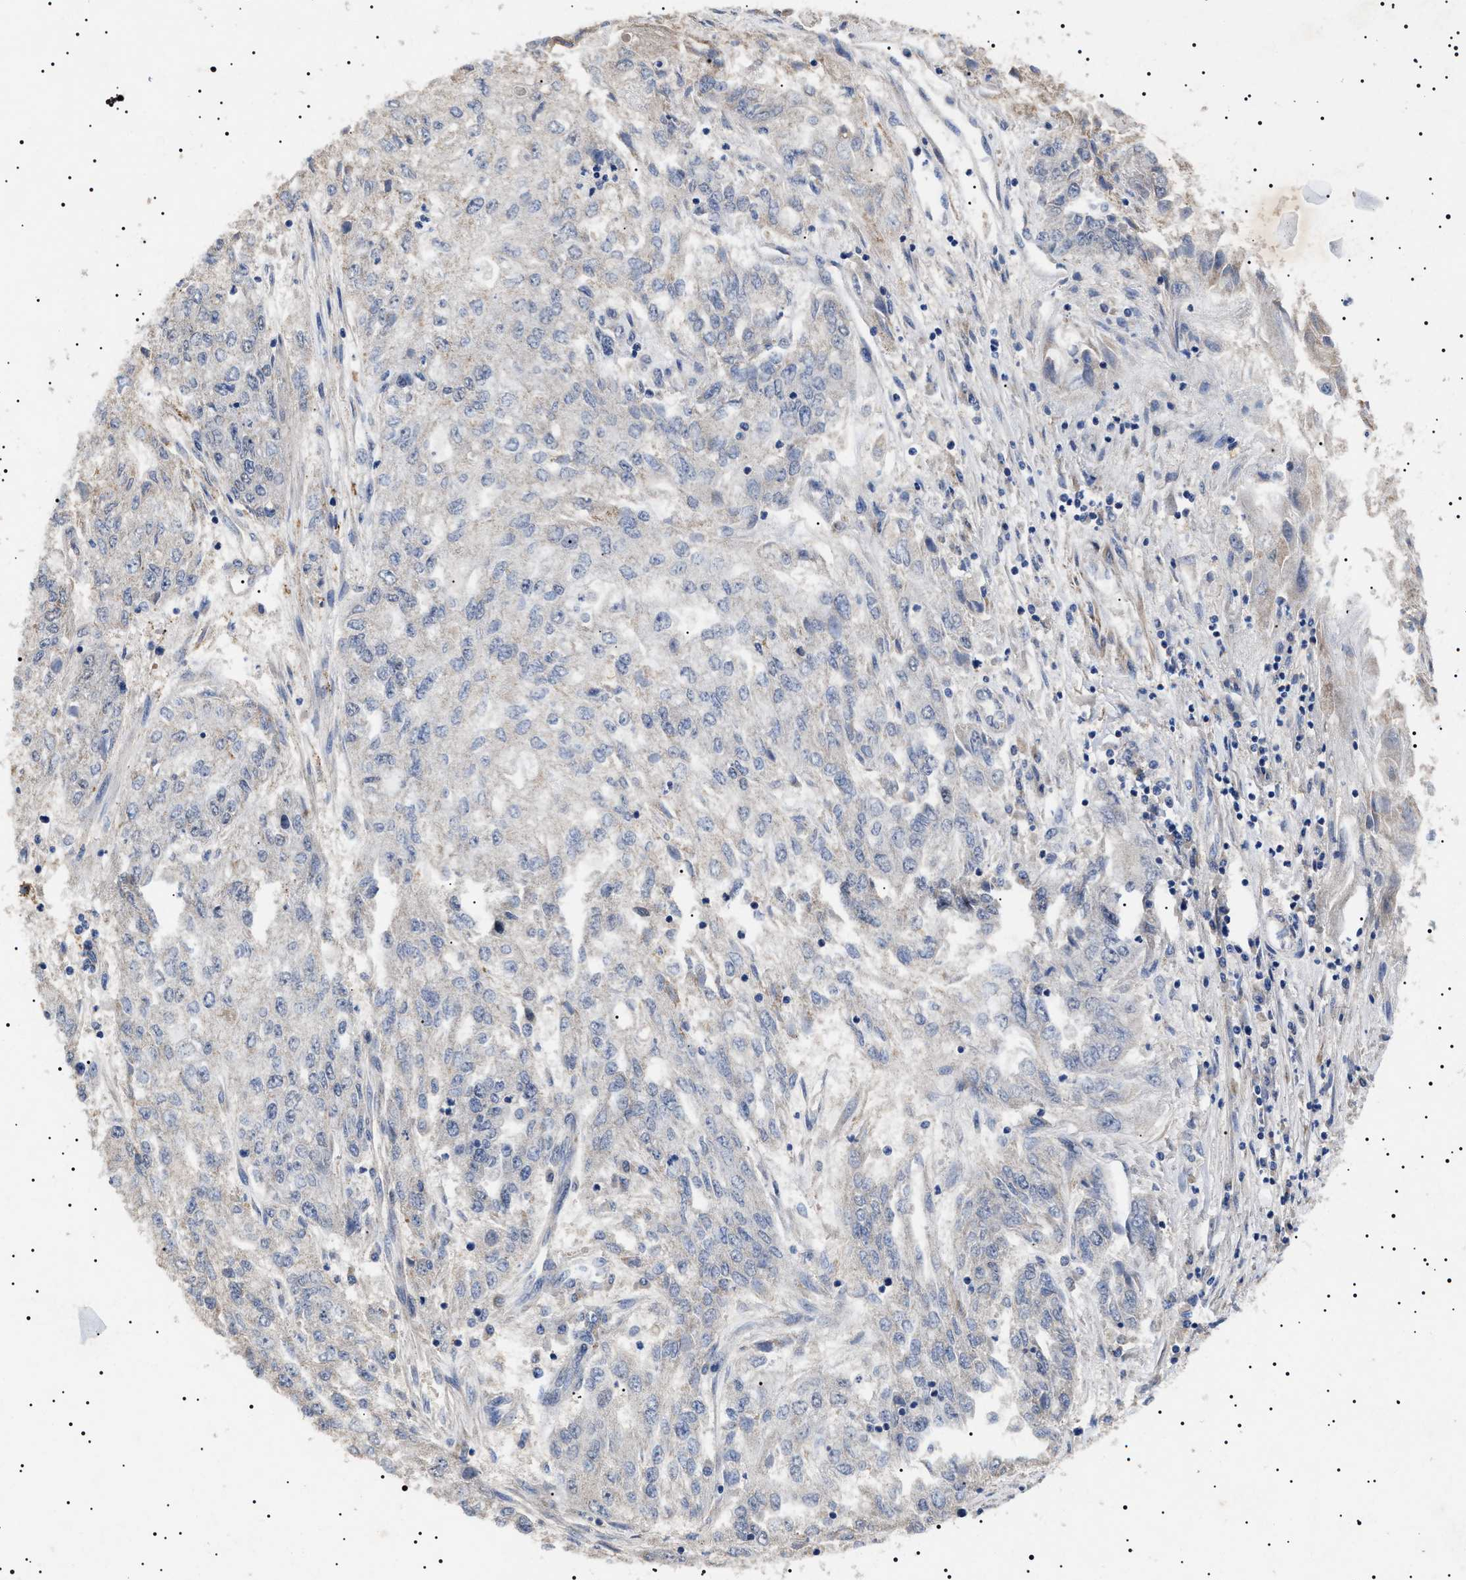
{"staining": {"intensity": "negative", "quantity": "none", "location": "none"}, "tissue": "endometrial cancer", "cell_type": "Tumor cells", "image_type": "cancer", "snomed": [{"axis": "morphology", "description": "Adenocarcinoma, NOS"}, {"axis": "topography", "description": "Endometrium"}], "caption": "A high-resolution photomicrograph shows IHC staining of endometrial cancer (adenocarcinoma), which exhibits no significant expression in tumor cells. (DAB immunohistochemistry (IHC), high magnification).", "gene": "RAB34", "patient": {"sex": "female", "age": 49}}